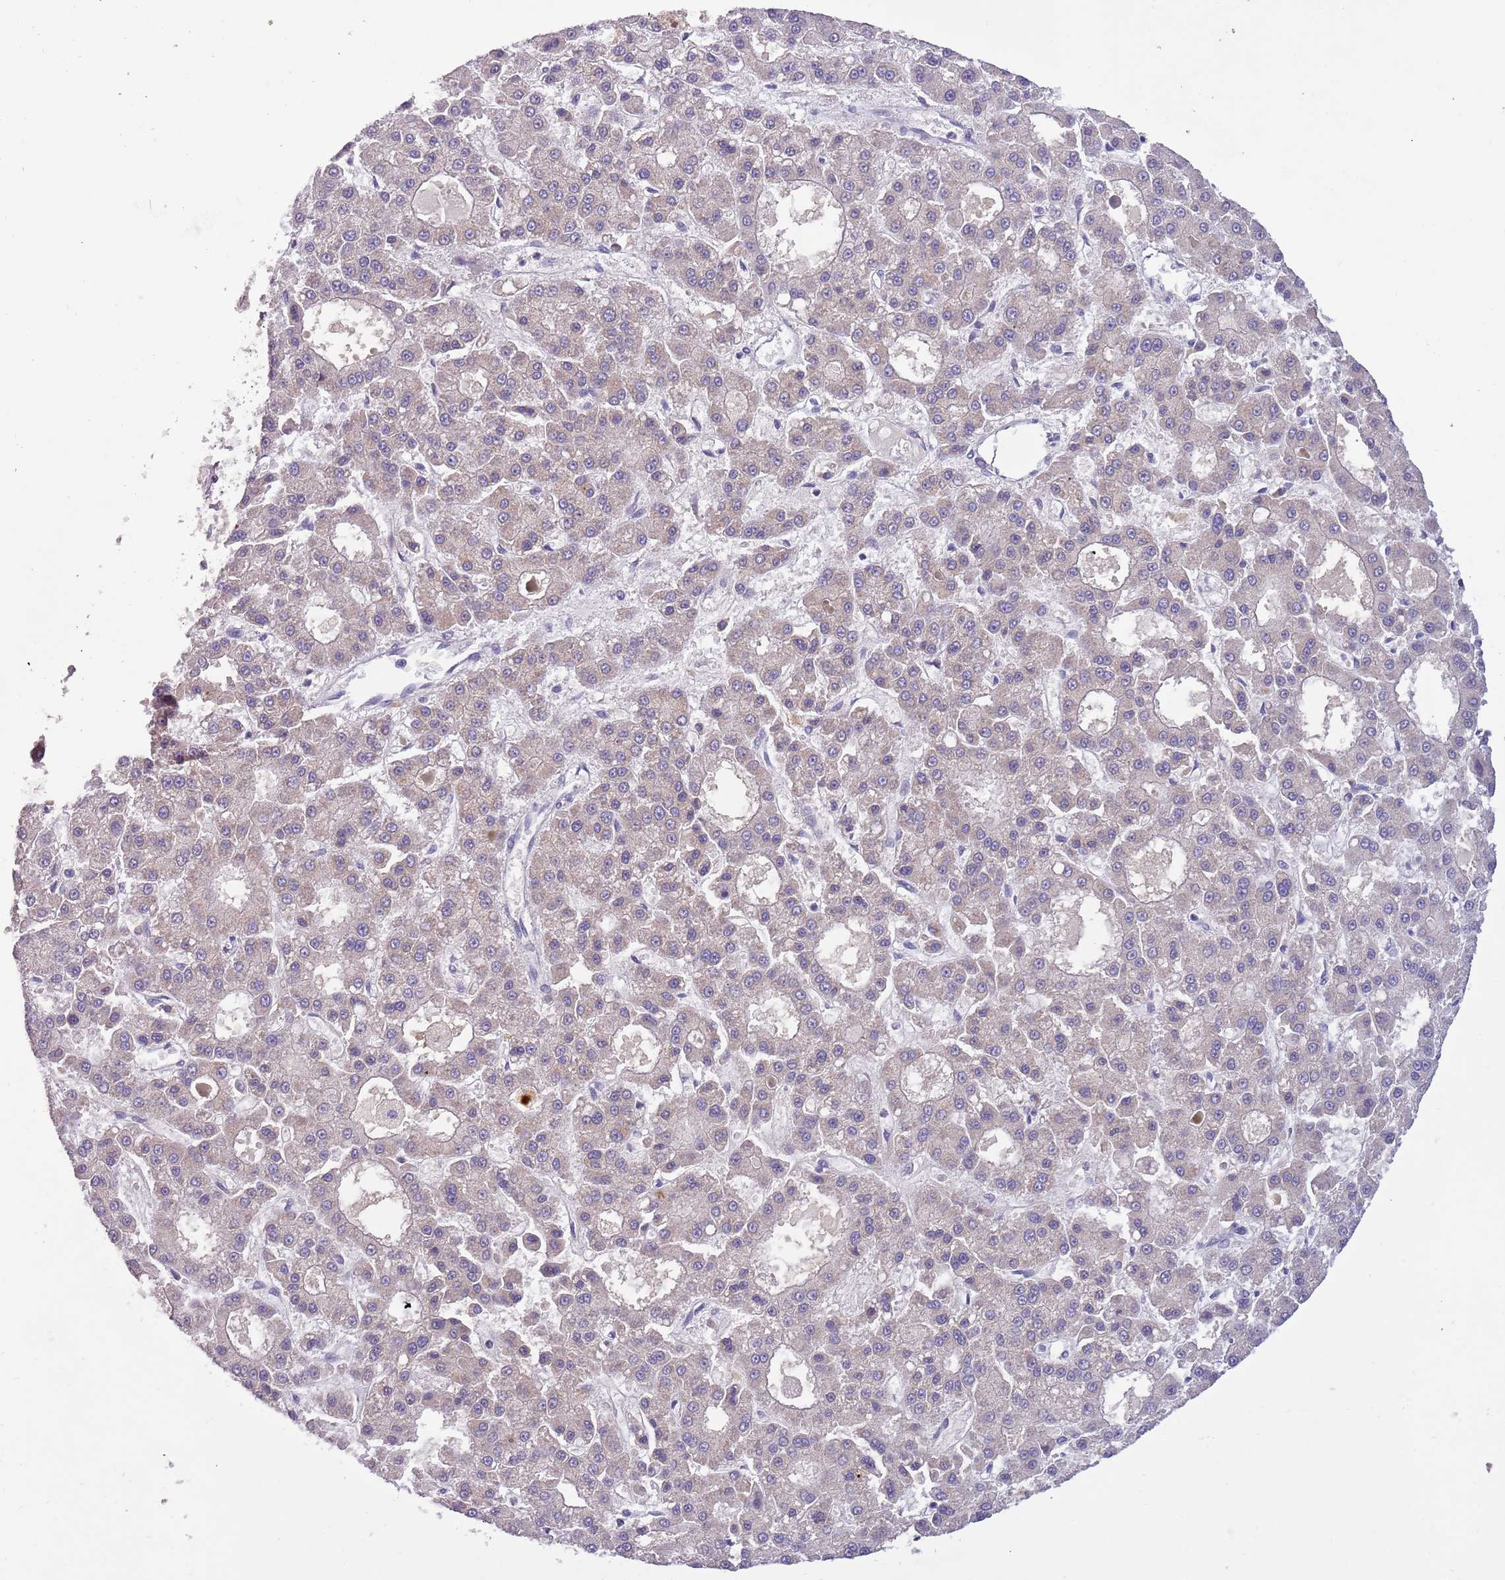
{"staining": {"intensity": "weak", "quantity": ">75%", "location": "cytoplasmic/membranous"}, "tissue": "liver cancer", "cell_type": "Tumor cells", "image_type": "cancer", "snomed": [{"axis": "morphology", "description": "Carcinoma, Hepatocellular, NOS"}, {"axis": "topography", "description": "Liver"}], "caption": "There is low levels of weak cytoplasmic/membranous expression in tumor cells of liver cancer (hepatocellular carcinoma), as demonstrated by immunohistochemical staining (brown color).", "gene": "SHROOM3", "patient": {"sex": "male", "age": 70}}